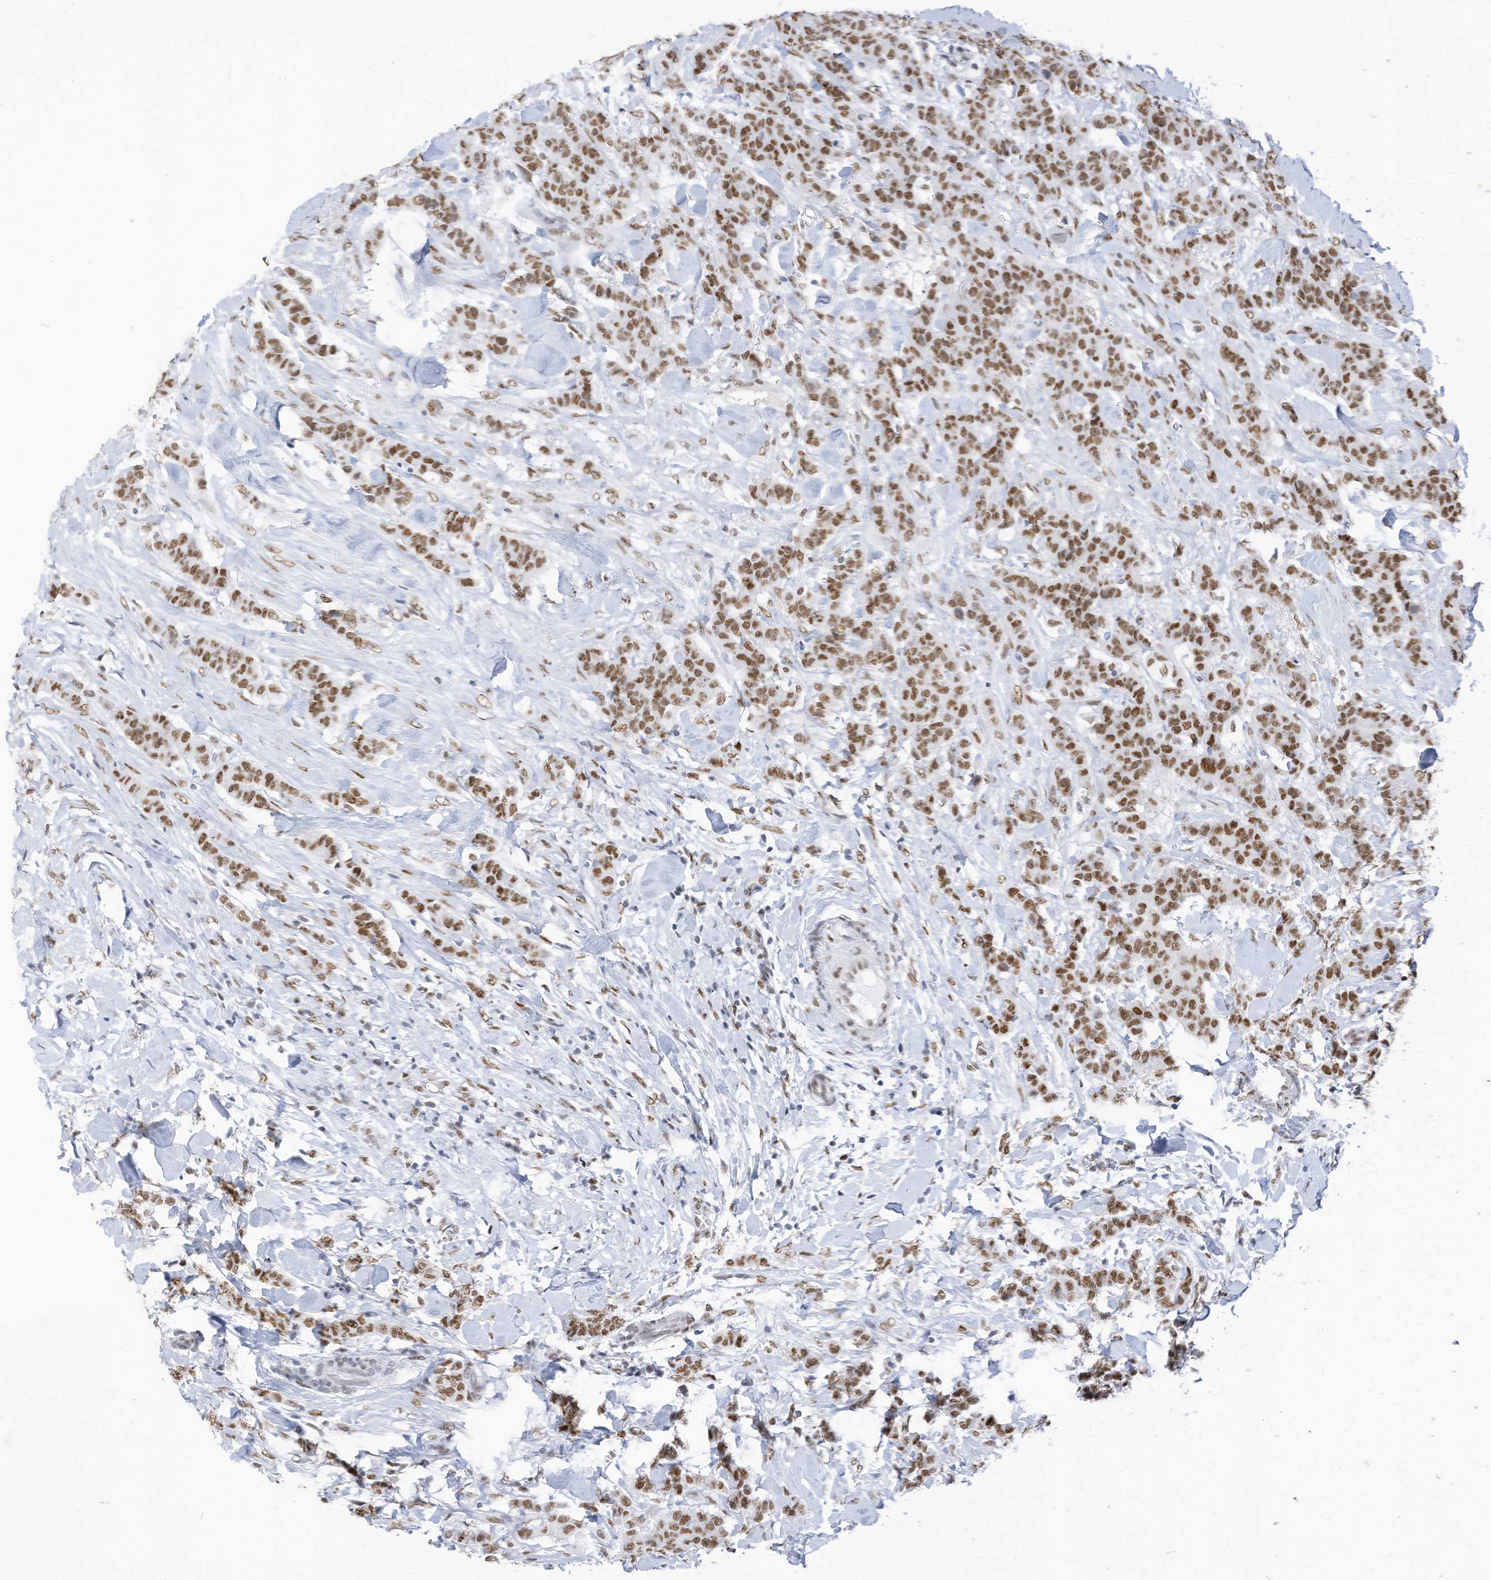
{"staining": {"intensity": "moderate", "quantity": ">75%", "location": "nuclear"}, "tissue": "breast cancer", "cell_type": "Tumor cells", "image_type": "cancer", "snomed": [{"axis": "morphology", "description": "Duct carcinoma"}, {"axis": "topography", "description": "Breast"}], "caption": "High-power microscopy captured an immunohistochemistry micrograph of breast cancer, revealing moderate nuclear expression in about >75% of tumor cells. The staining was performed using DAB, with brown indicating positive protein expression. Nuclei are stained blue with hematoxylin.", "gene": "KHSRP", "patient": {"sex": "female", "age": 40}}